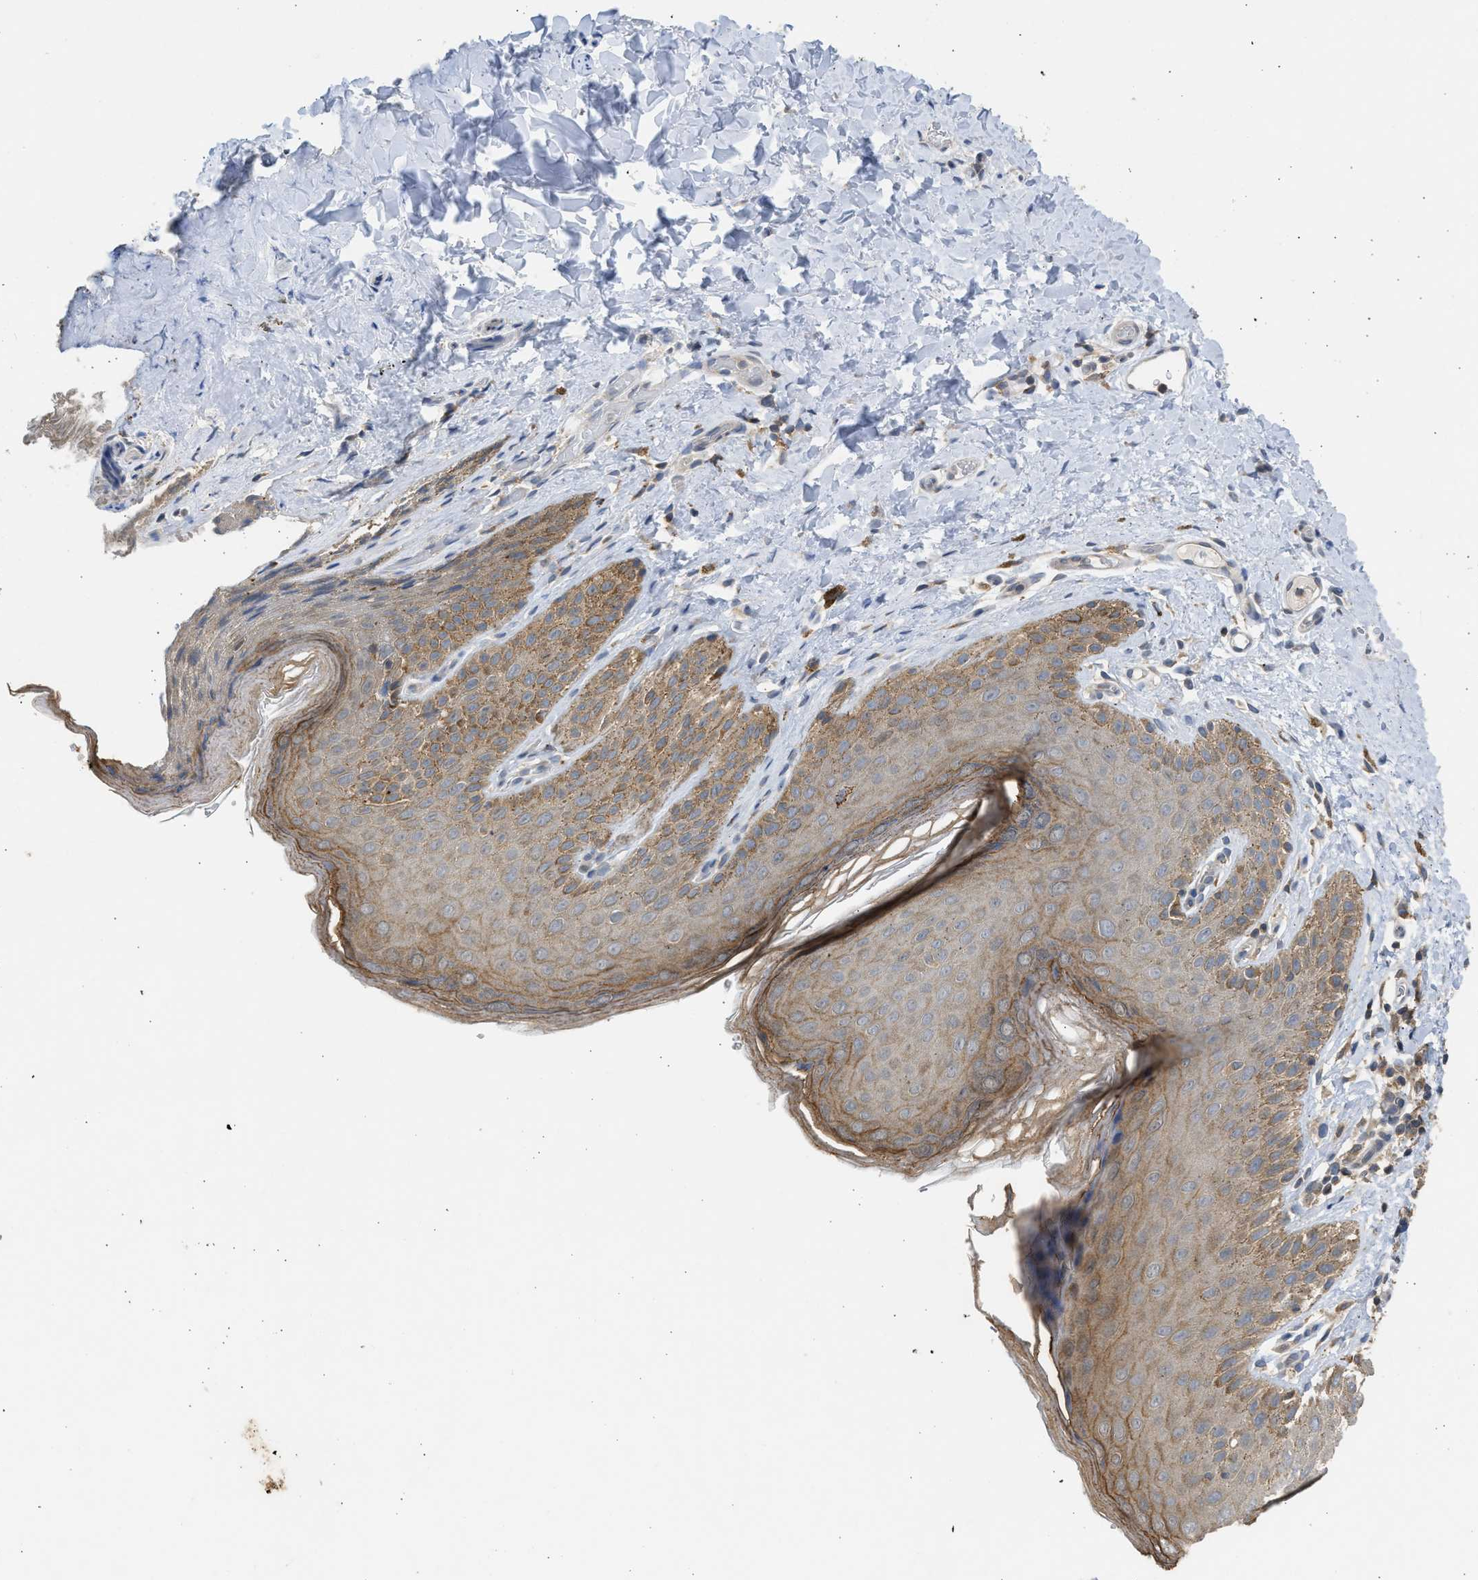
{"staining": {"intensity": "moderate", "quantity": "<25%", "location": "cytoplasmic/membranous"}, "tissue": "skin", "cell_type": "Epidermal cells", "image_type": "normal", "snomed": [{"axis": "morphology", "description": "Normal tissue, NOS"}, {"axis": "topography", "description": "Anal"}], "caption": "Skin stained with DAB IHC displays low levels of moderate cytoplasmic/membranous staining in approximately <25% of epidermal cells.", "gene": "CYP1A1", "patient": {"sex": "male", "age": 44}}